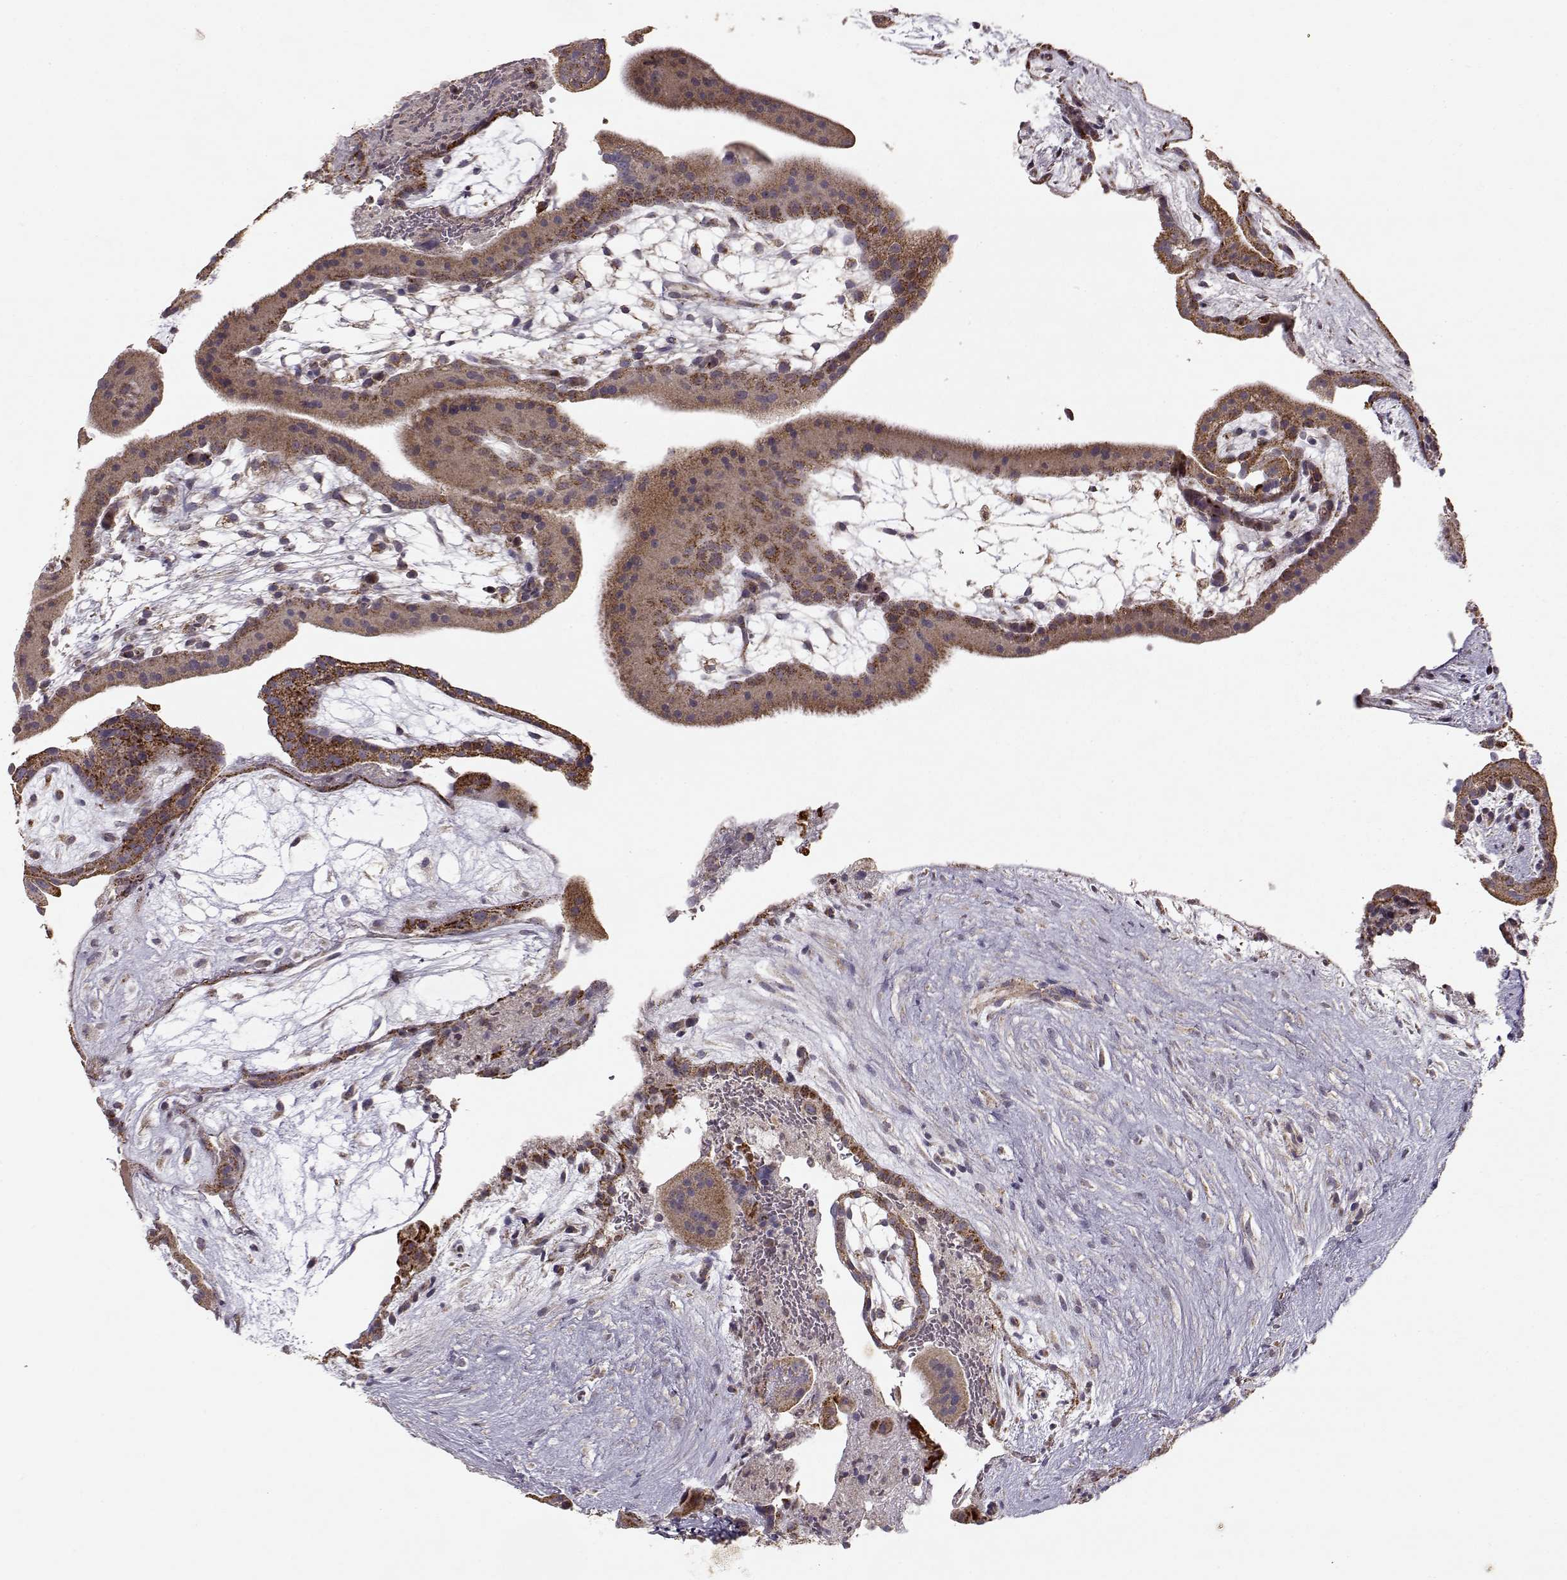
{"staining": {"intensity": "moderate", "quantity": ">75%", "location": "cytoplasmic/membranous"}, "tissue": "placenta", "cell_type": "Decidual cells", "image_type": "normal", "snomed": [{"axis": "morphology", "description": "Normal tissue, NOS"}, {"axis": "topography", "description": "Placenta"}], "caption": "Decidual cells demonstrate medium levels of moderate cytoplasmic/membranous positivity in approximately >75% of cells in benign placenta. (brown staining indicates protein expression, while blue staining denotes nuclei).", "gene": "CMTM3", "patient": {"sex": "female", "age": 19}}